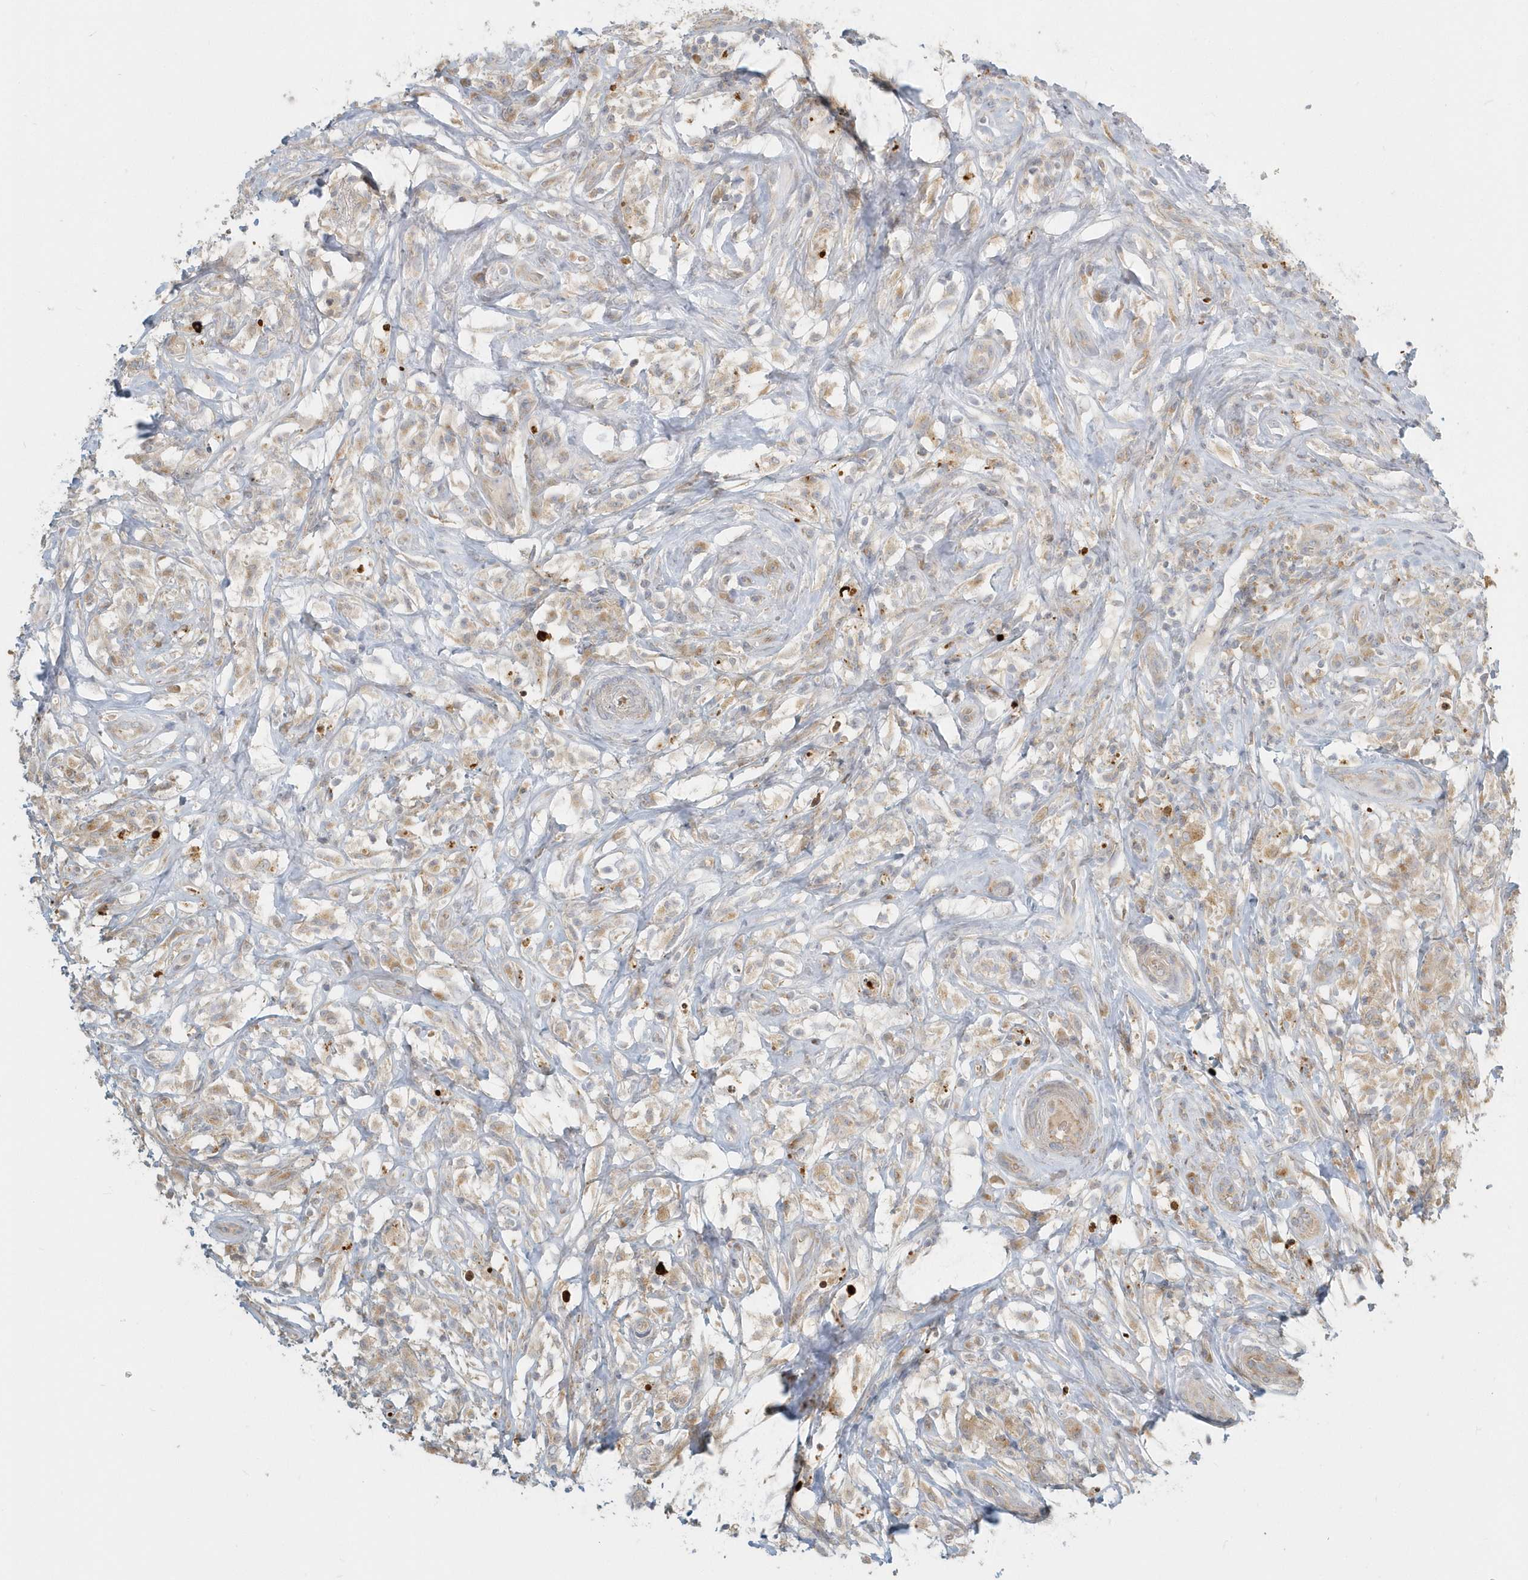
{"staining": {"intensity": "weak", "quantity": "25%-75%", "location": "cytoplasmic/membranous"}, "tissue": "testis cancer", "cell_type": "Tumor cells", "image_type": "cancer", "snomed": [{"axis": "morphology", "description": "Seminoma, NOS"}, {"axis": "topography", "description": "Testis"}], "caption": "IHC micrograph of neoplastic tissue: testis seminoma stained using IHC reveals low levels of weak protein expression localized specifically in the cytoplasmic/membranous of tumor cells, appearing as a cytoplasmic/membranous brown color.", "gene": "NAPB", "patient": {"sex": "male", "age": 49}}